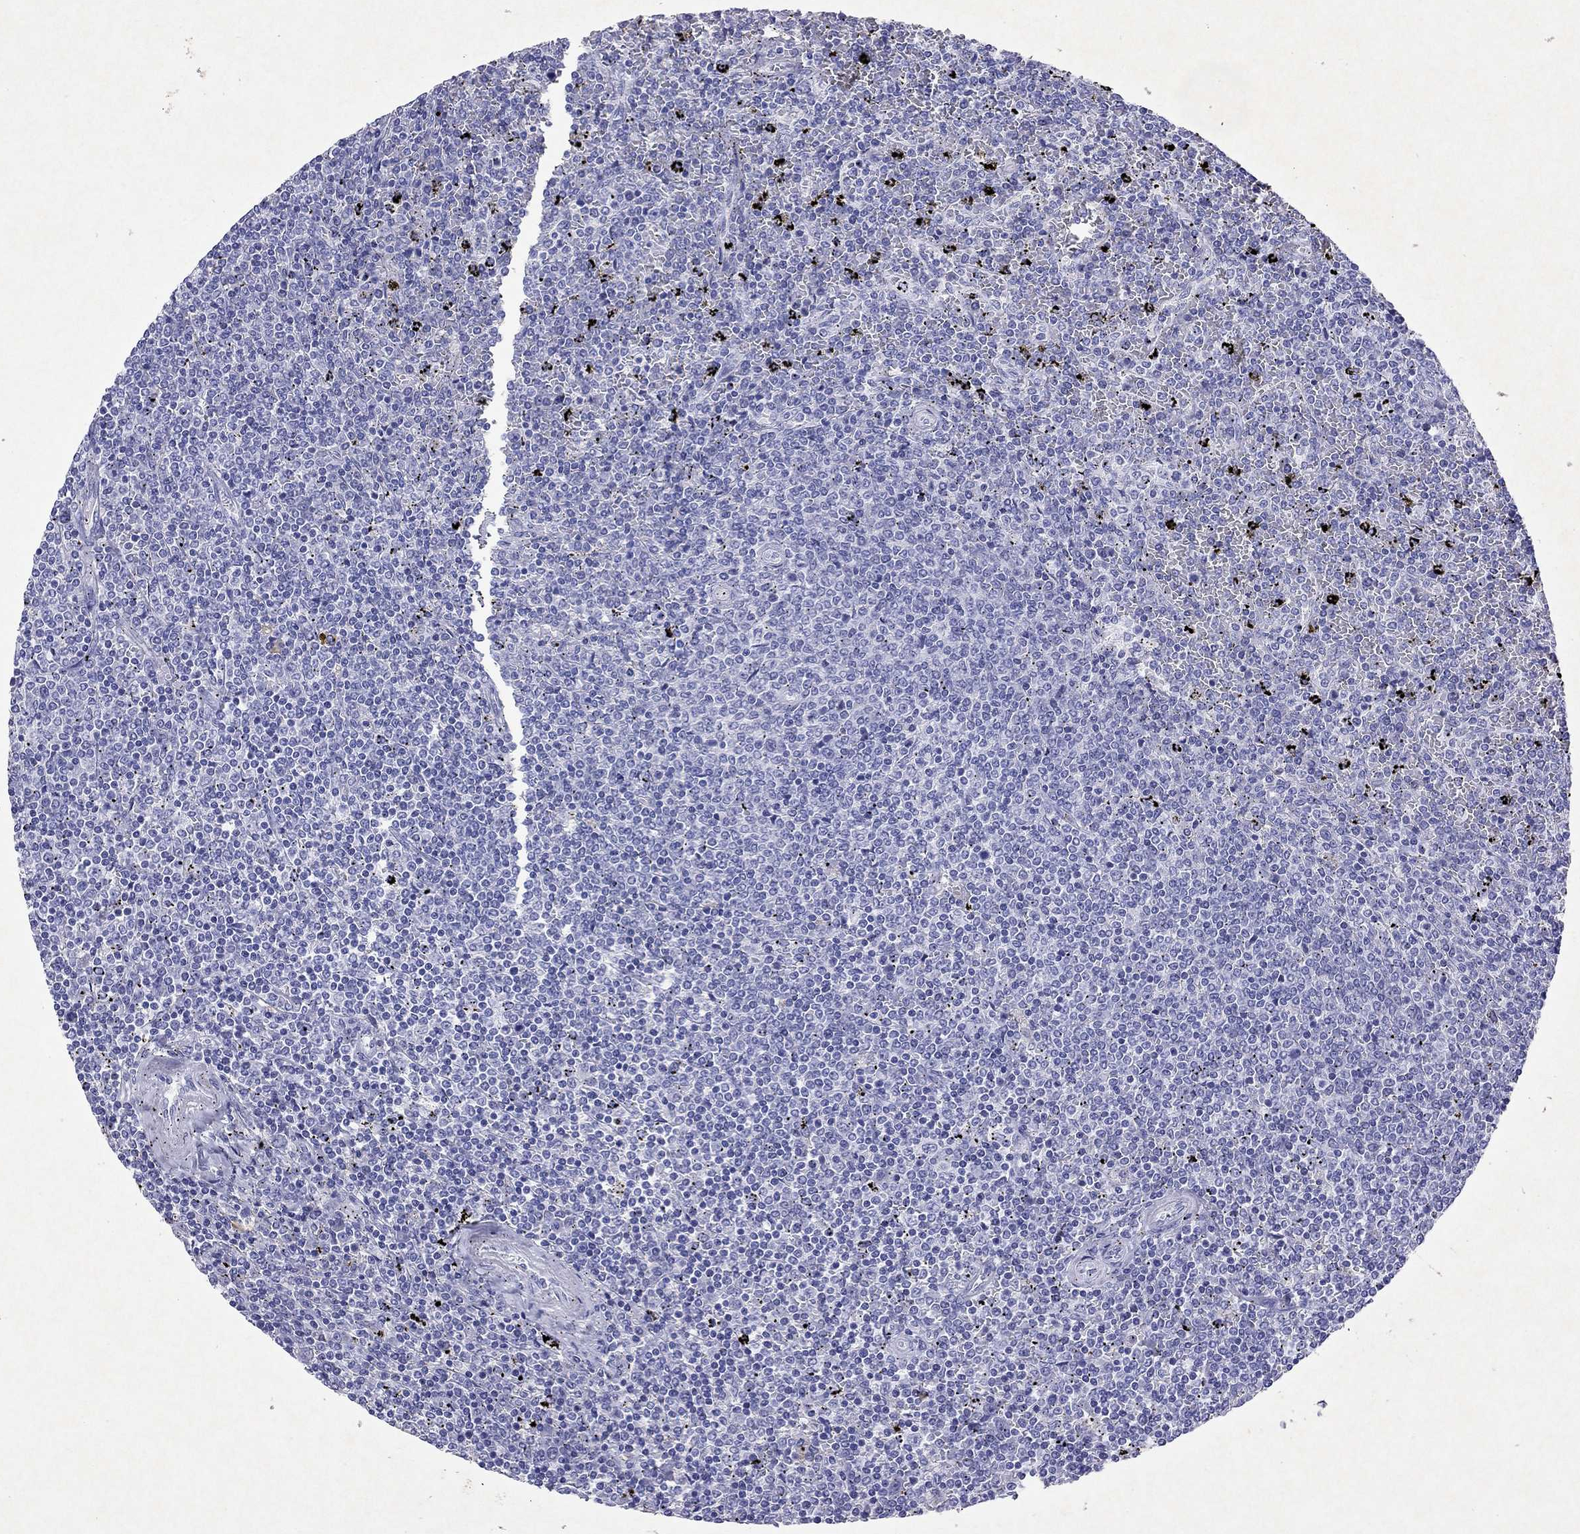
{"staining": {"intensity": "negative", "quantity": "none", "location": "none"}, "tissue": "lymphoma", "cell_type": "Tumor cells", "image_type": "cancer", "snomed": [{"axis": "morphology", "description": "Malignant lymphoma, non-Hodgkin's type, Low grade"}, {"axis": "topography", "description": "Spleen"}], "caption": "Immunohistochemical staining of human malignant lymphoma, non-Hodgkin's type (low-grade) reveals no significant expression in tumor cells.", "gene": "ARMC12", "patient": {"sex": "female", "age": 77}}